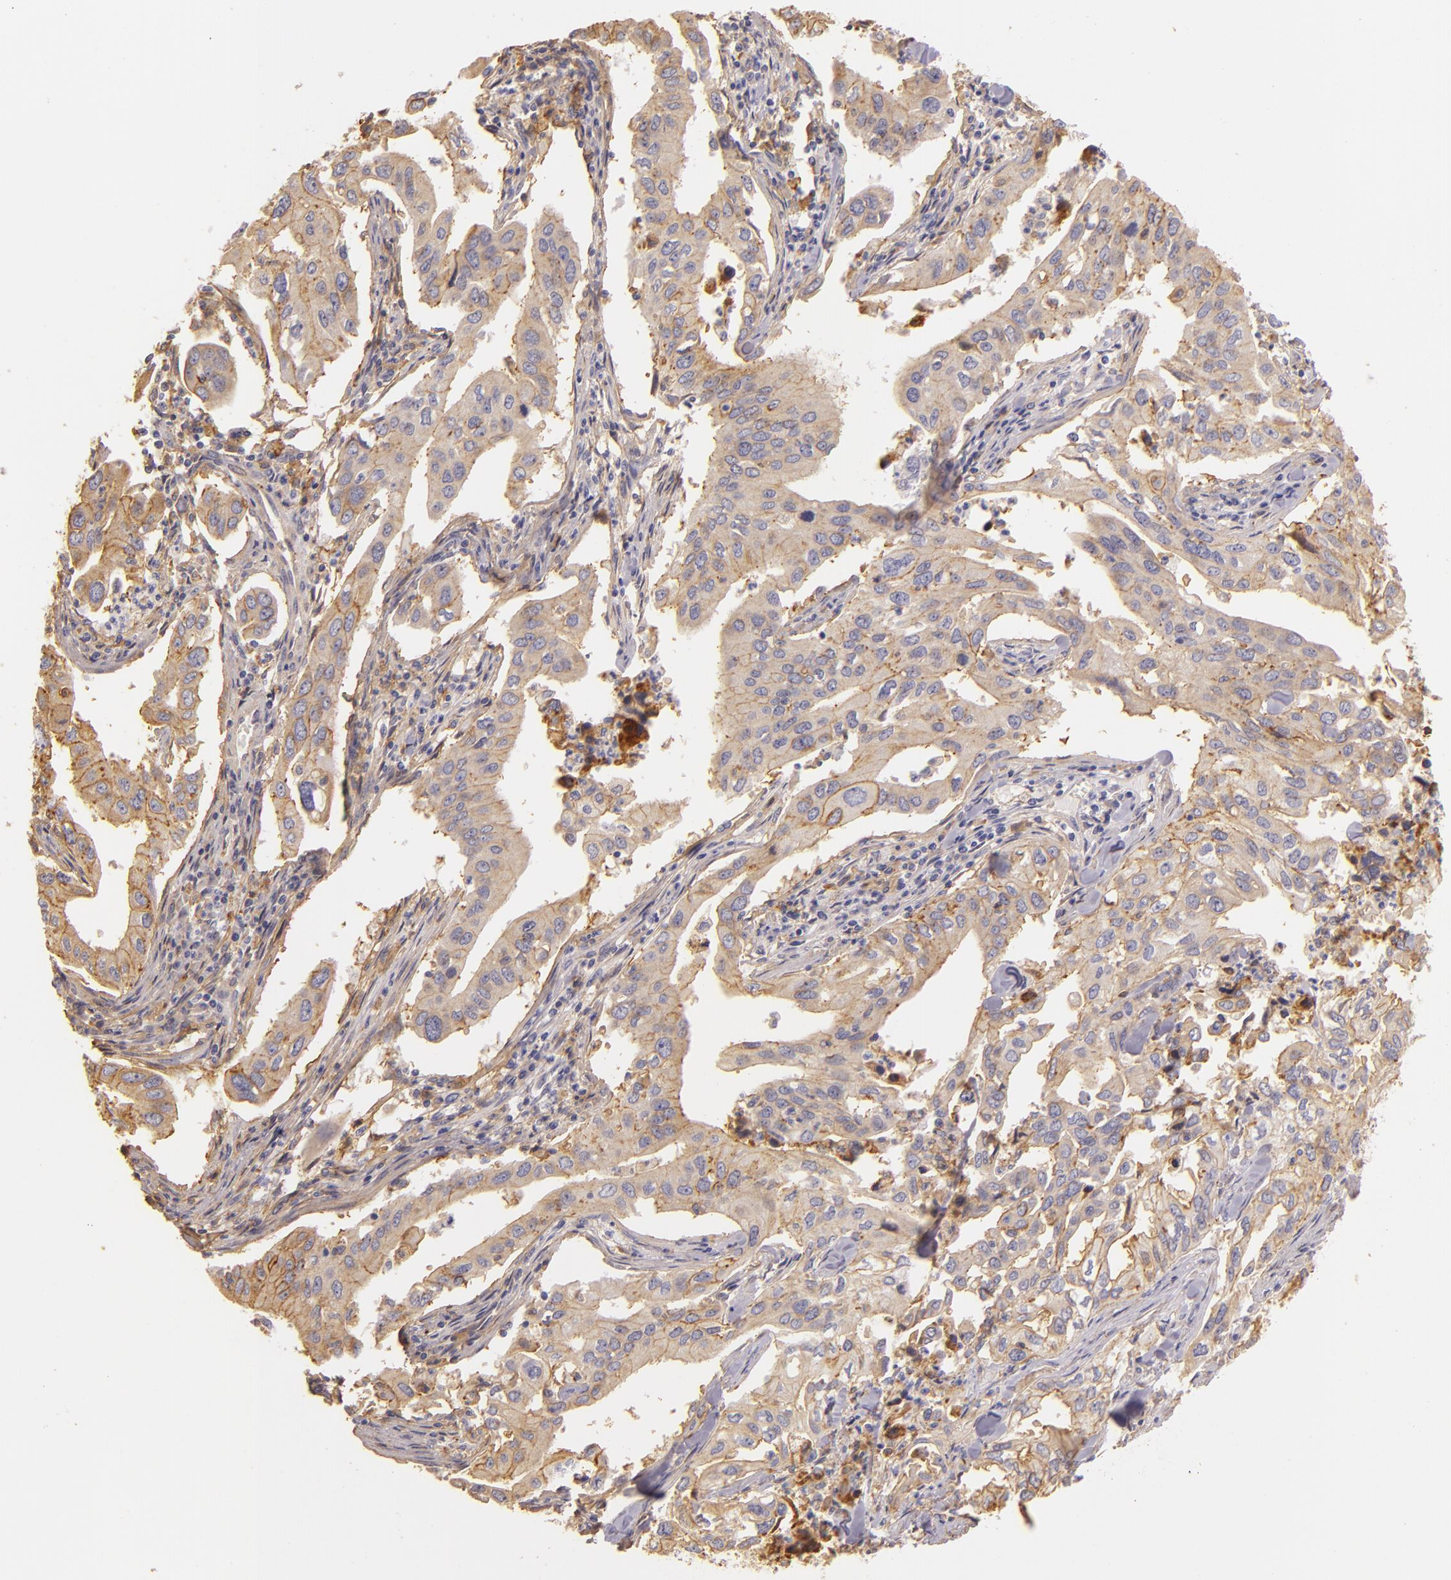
{"staining": {"intensity": "weak", "quantity": ">75%", "location": "cytoplasmic/membranous"}, "tissue": "lung cancer", "cell_type": "Tumor cells", "image_type": "cancer", "snomed": [{"axis": "morphology", "description": "Adenocarcinoma, NOS"}, {"axis": "topography", "description": "Lung"}], "caption": "Lung cancer stained for a protein (brown) reveals weak cytoplasmic/membranous positive staining in approximately >75% of tumor cells.", "gene": "CTSF", "patient": {"sex": "male", "age": 48}}